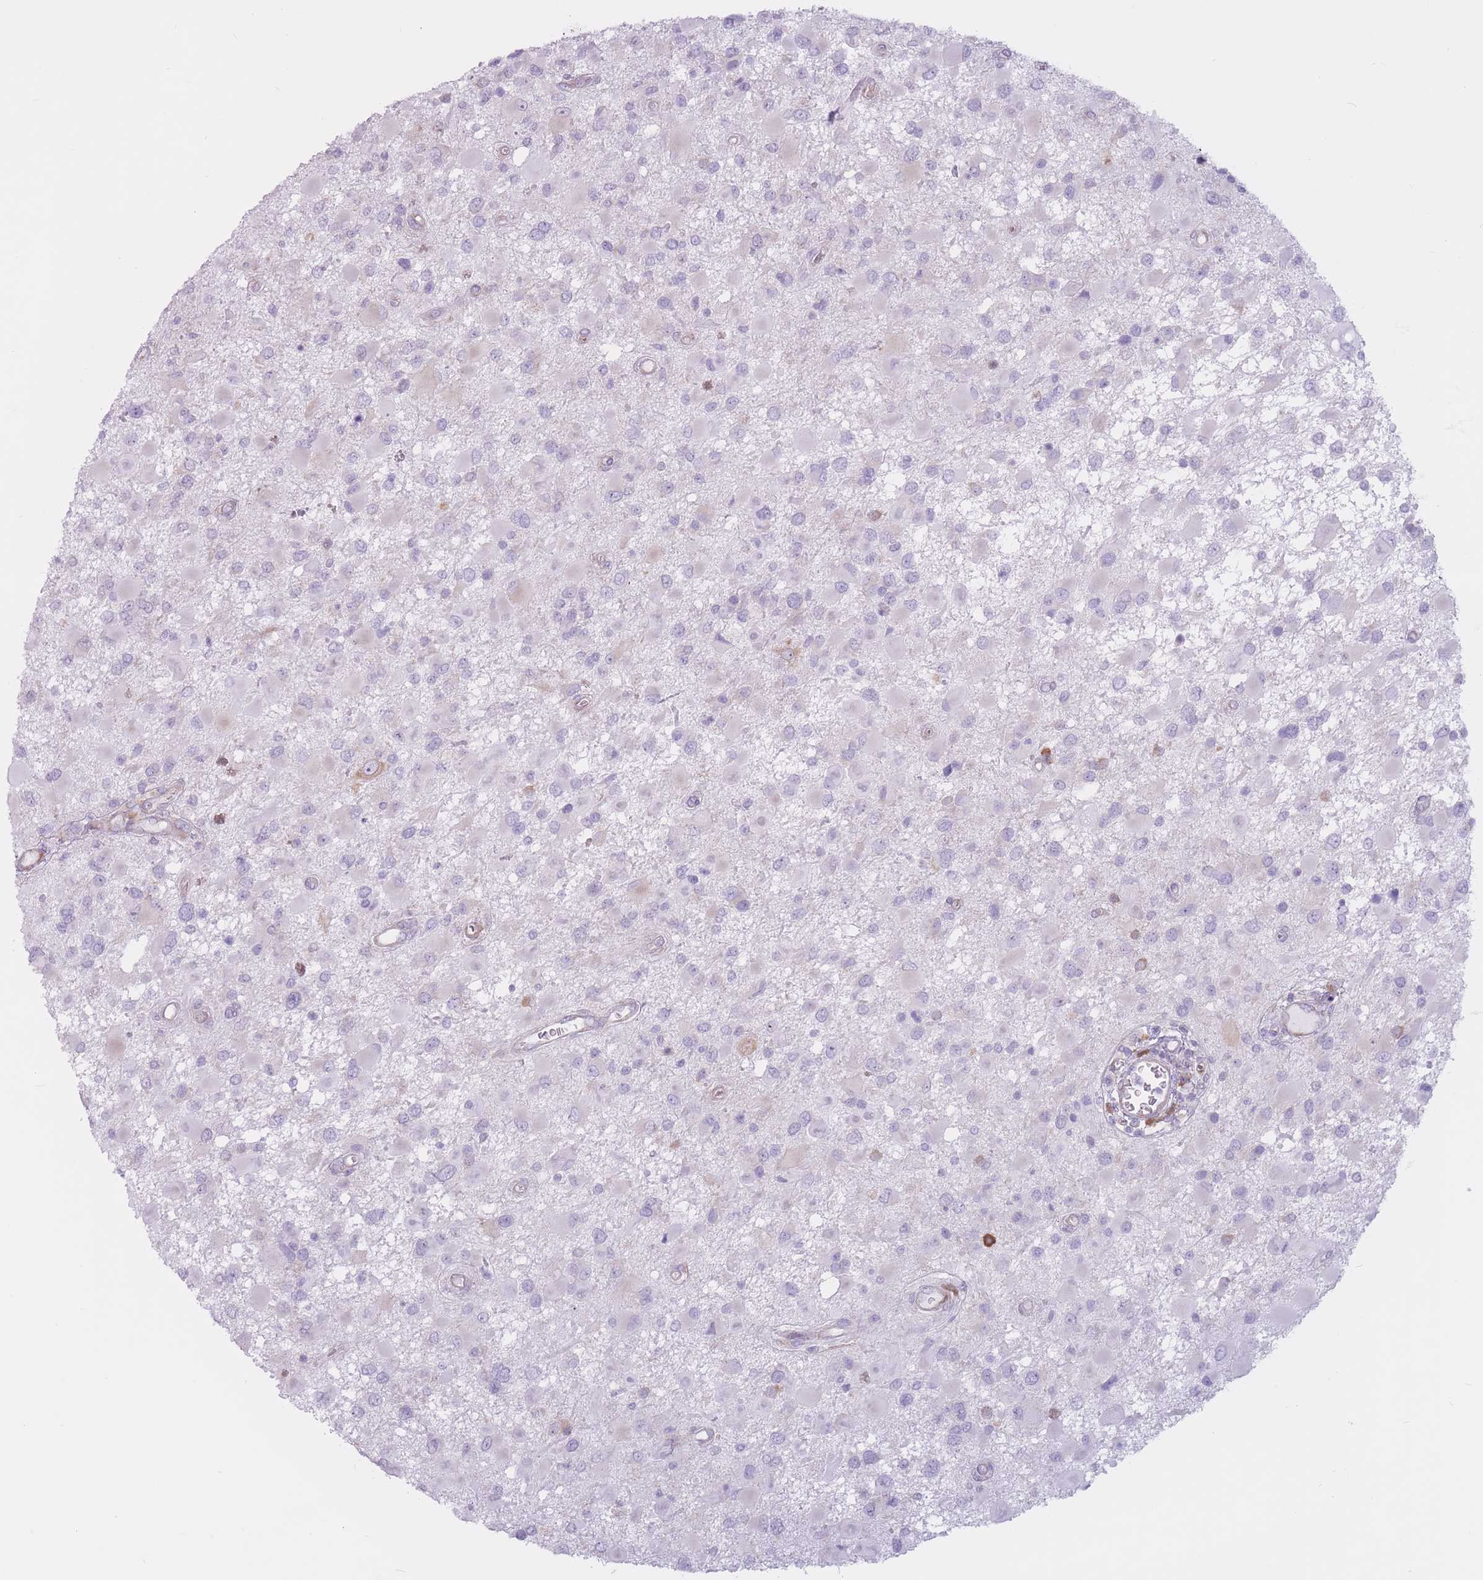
{"staining": {"intensity": "negative", "quantity": "none", "location": "none"}, "tissue": "glioma", "cell_type": "Tumor cells", "image_type": "cancer", "snomed": [{"axis": "morphology", "description": "Glioma, malignant, High grade"}, {"axis": "topography", "description": "Brain"}], "caption": "High magnification brightfield microscopy of malignant glioma (high-grade) stained with DAB (brown) and counterstained with hematoxylin (blue): tumor cells show no significant expression. (DAB IHC with hematoxylin counter stain).", "gene": "RPL18", "patient": {"sex": "male", "age": 53}}